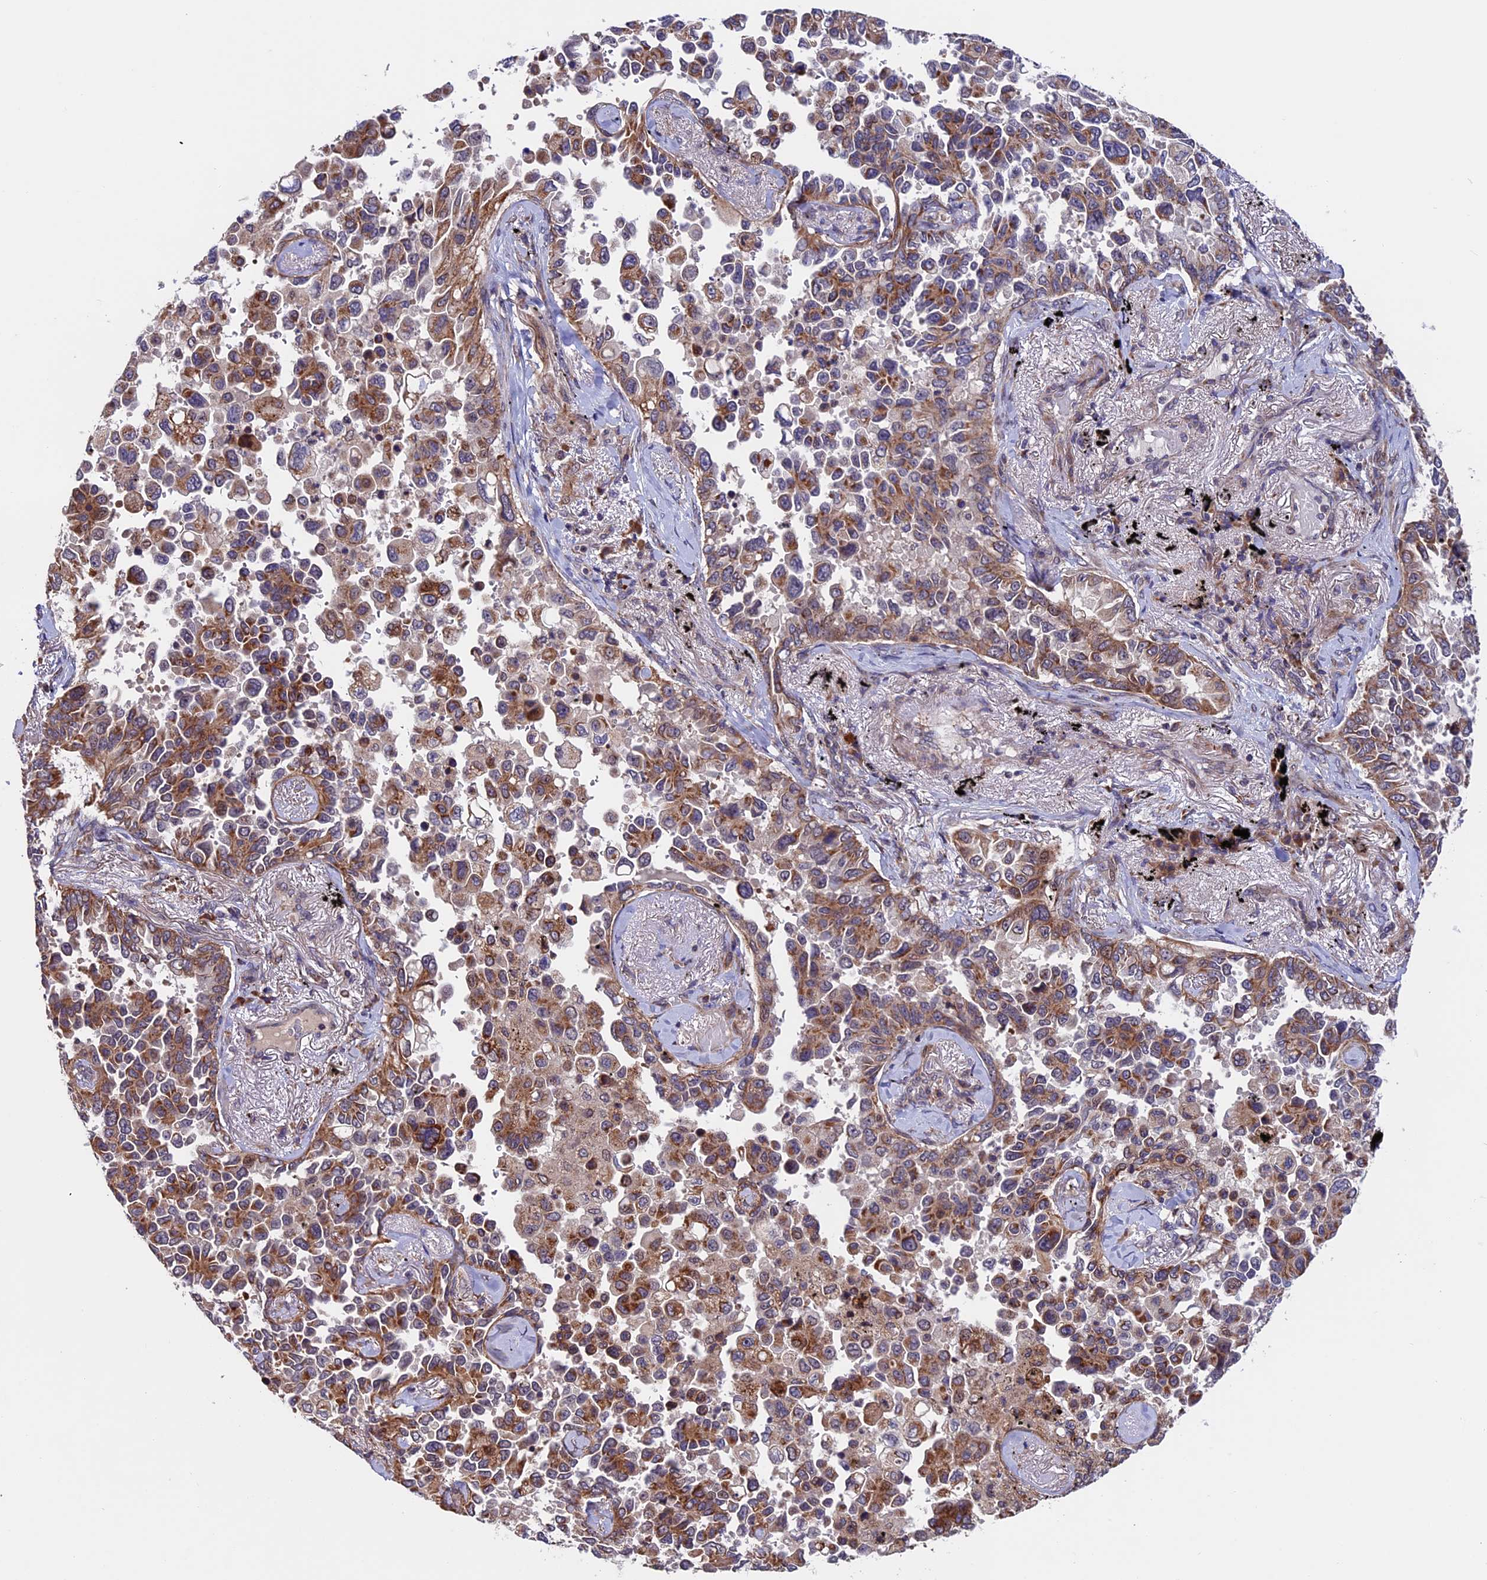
{"staining": {"intensity": "moderate", "quantity": ">75%", "location": "cytoplasmic/membranous"}, "tissue": "lung cancer", "cell_type": "Tumor cells", "image_type": "cancer", "snomed": [{"axis": "morphology", "description": "Adenocarcinoma, NOS"}, {"axis": "topography", "description": "Lung"}], "caption": "A brown stain shows moderate cytoplasmic/membranous staining of a protein in lung adenocarcinoma tumor cells.", "gene": "RNF17", "patient": {"sex": "female", "age": 67}}